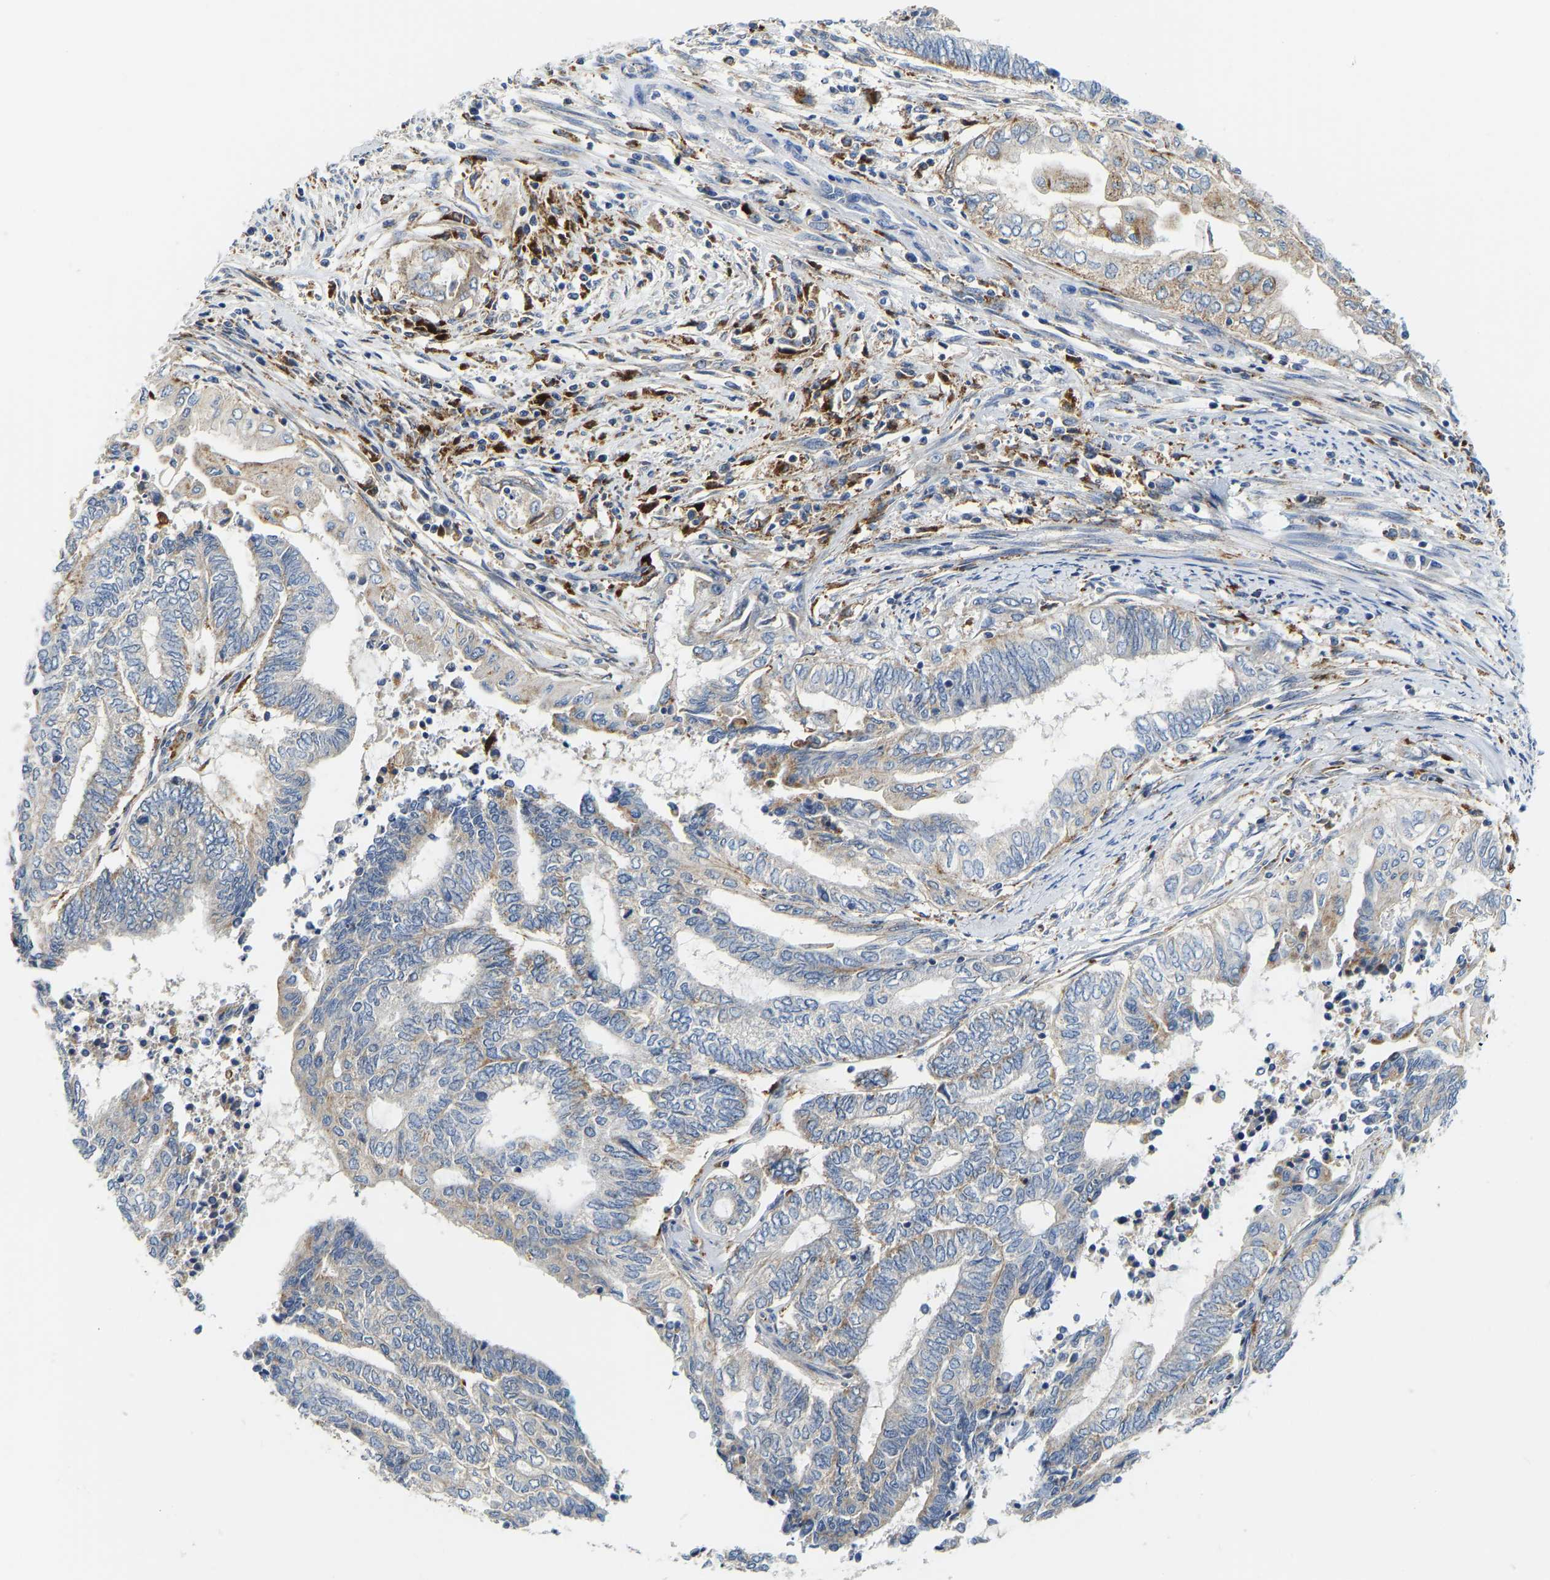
{"staining": {"intensity": "moderate", "quantity": "<25%", "location": "cytoplasmic/membranous"}, "tissue": "endometrial cancer", "cell_type": "Tumor cells", "image_type": "cancer", "snomed": [{"axis": "morphology", "description": "Adenocarcinoma, NOS"}, {"axis": "topography", "description": "Uterus"}, {"axis": "topography", "description": "Endometrium"}], "caption": "Adenocarcinoma (endometrial) was stained to show a protein in brown. There is low levels of moderate cytoplasmic/membranous positivity in approximately <25% of tumor cells.", "gene": "ATP6V1E1", "patient": {"sex": "female", "age": 70}}